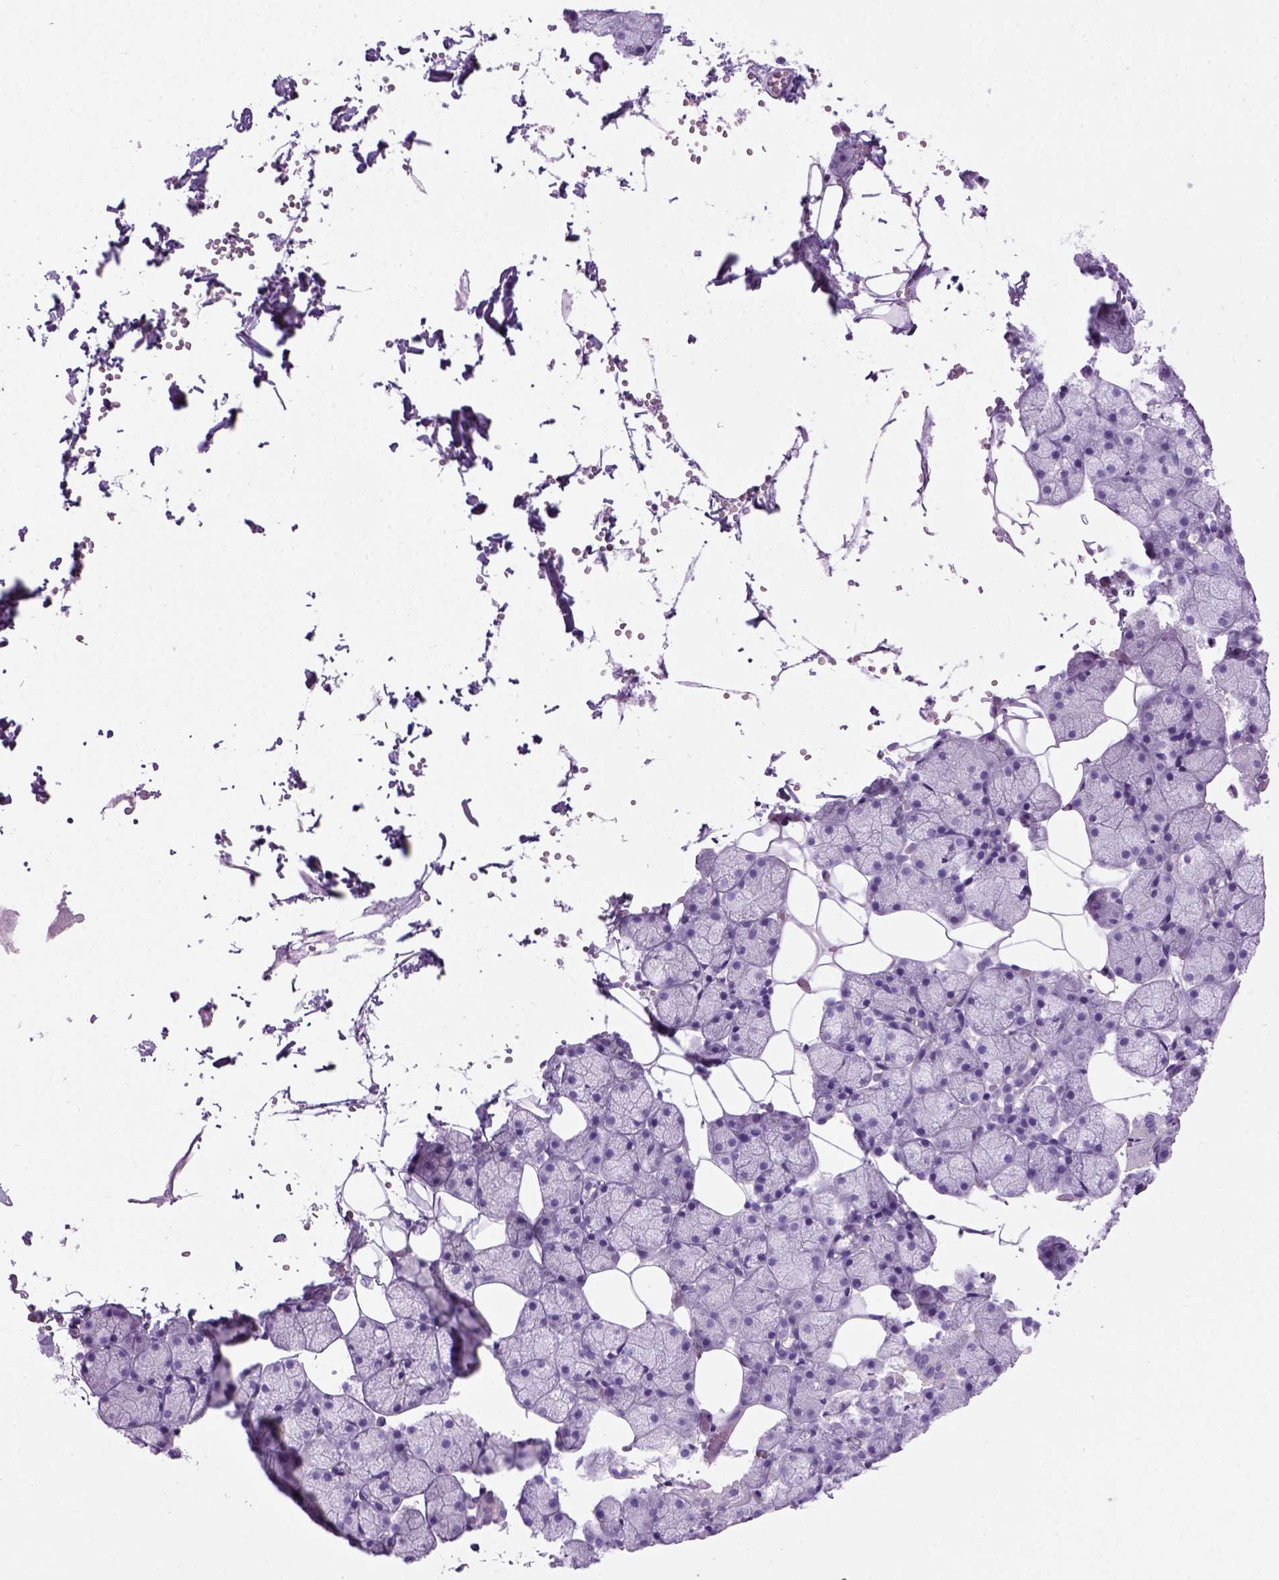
{"staining": {"intensity": "negative", "quantity": "none", "location": "none"}, "tissue": "salivary gland", "cell_type": "Glandular cells", "image_type": "normal", "snomed": [{"axis": "morphology", "description": "Normal tissue, NOS"}, {"axis": "topography", "description": "Salivary gland"}], "caption": "An IHC photomicrograph of normal salivary gland is shown. There is no staining in glandular cells of salivary gland.", "gene": "GABRB2", "patient": {"sex": "male", "age": 38}}